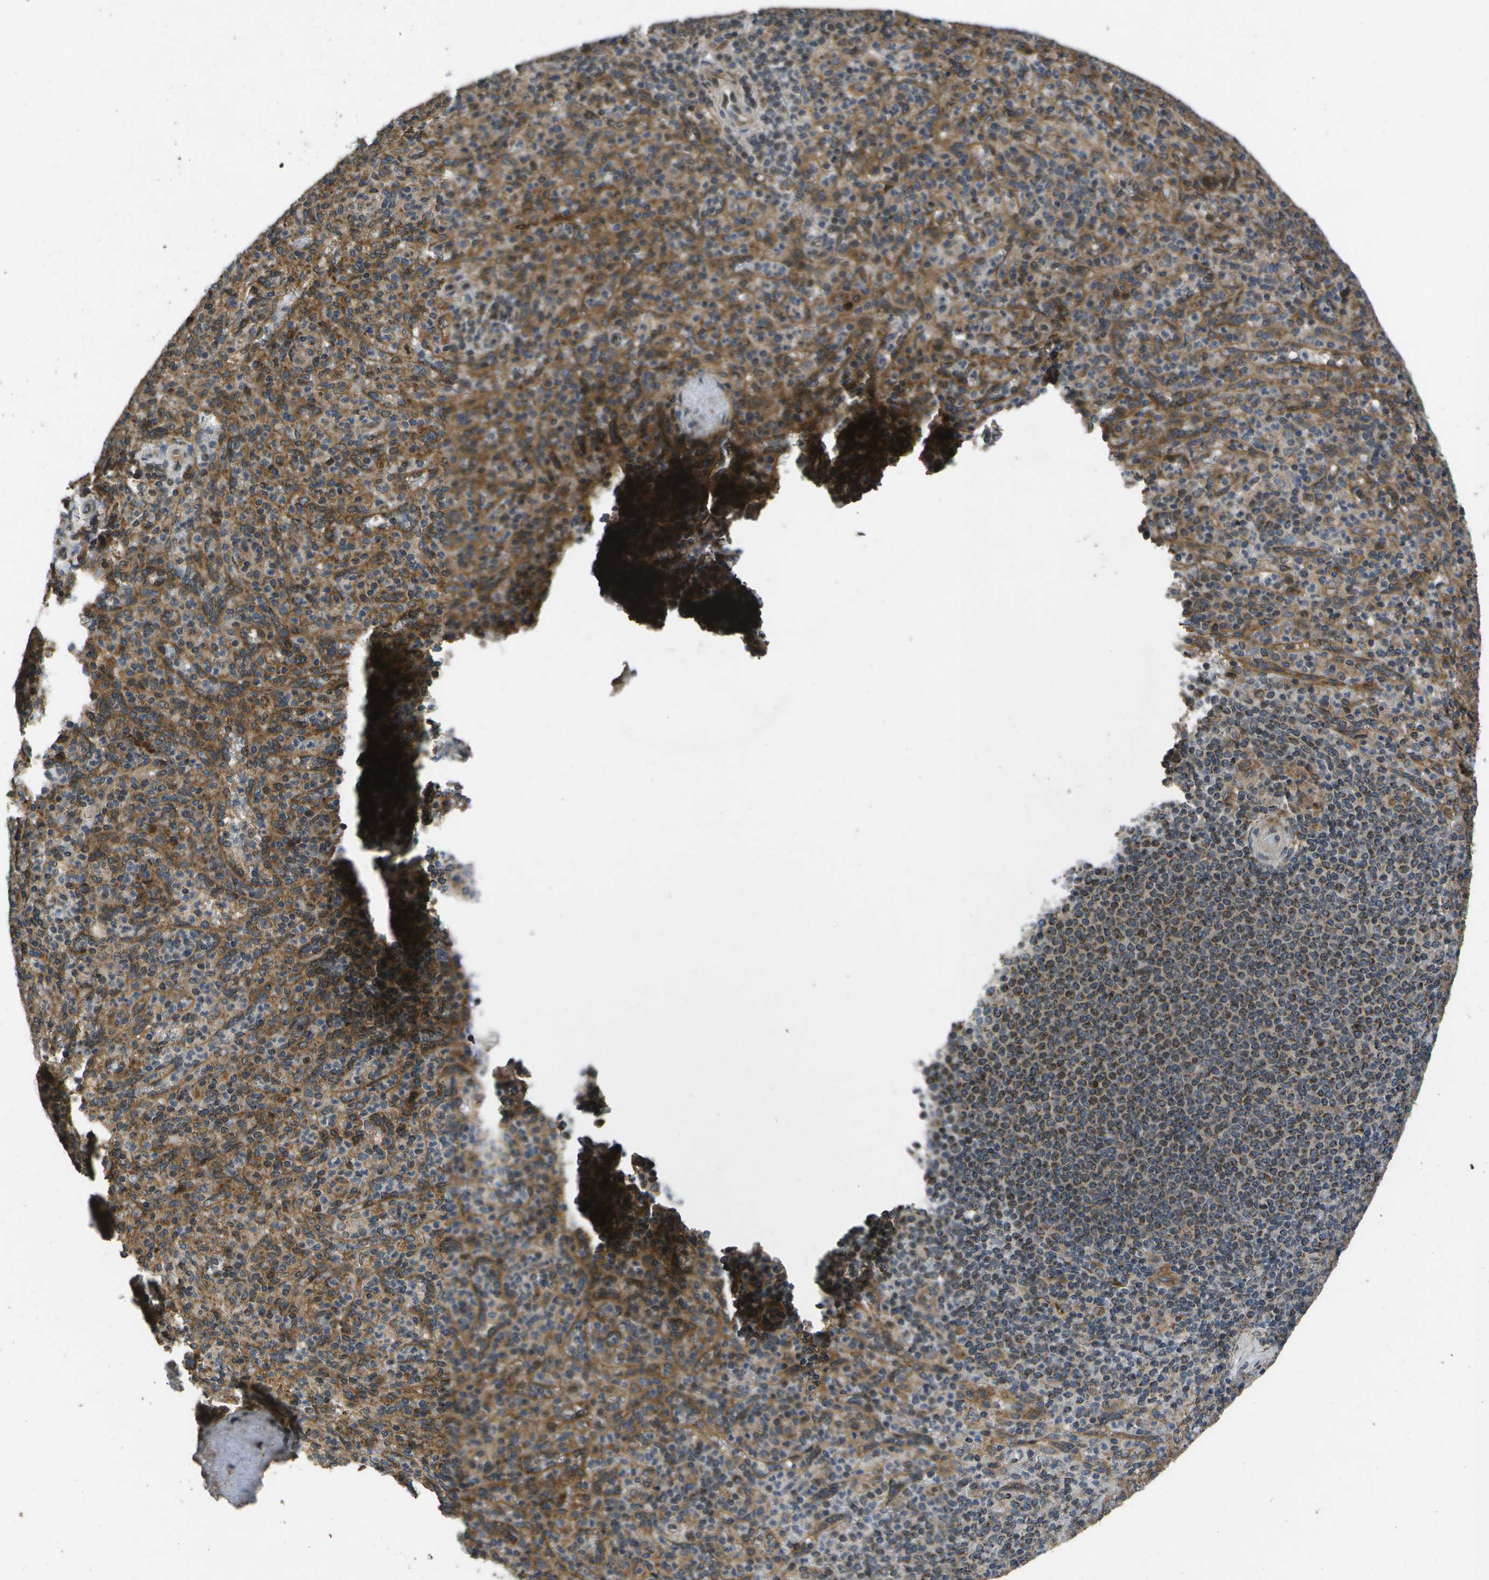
{"staining": {"intensity": "moderate", "quantity": ">75%", "location": "cytoplasmic/membranous"}, "tissue": "spleen", "cell_type": "Cells in red pulp", "image_type": "normal", "snomed": [{"axis": "morphology", "description": "Normal tissue, NOS"}, {"axis": "topography", "description": "Spleen"}], "caption": "There is medium levels of moderate cytoplasmic/membranous expression in cells in red pulp of benign spleen, as demonstrated by immunohistochemical staining (brown color).", "gene": "HFE", "patient": {"sex": "male", "age": 36}}